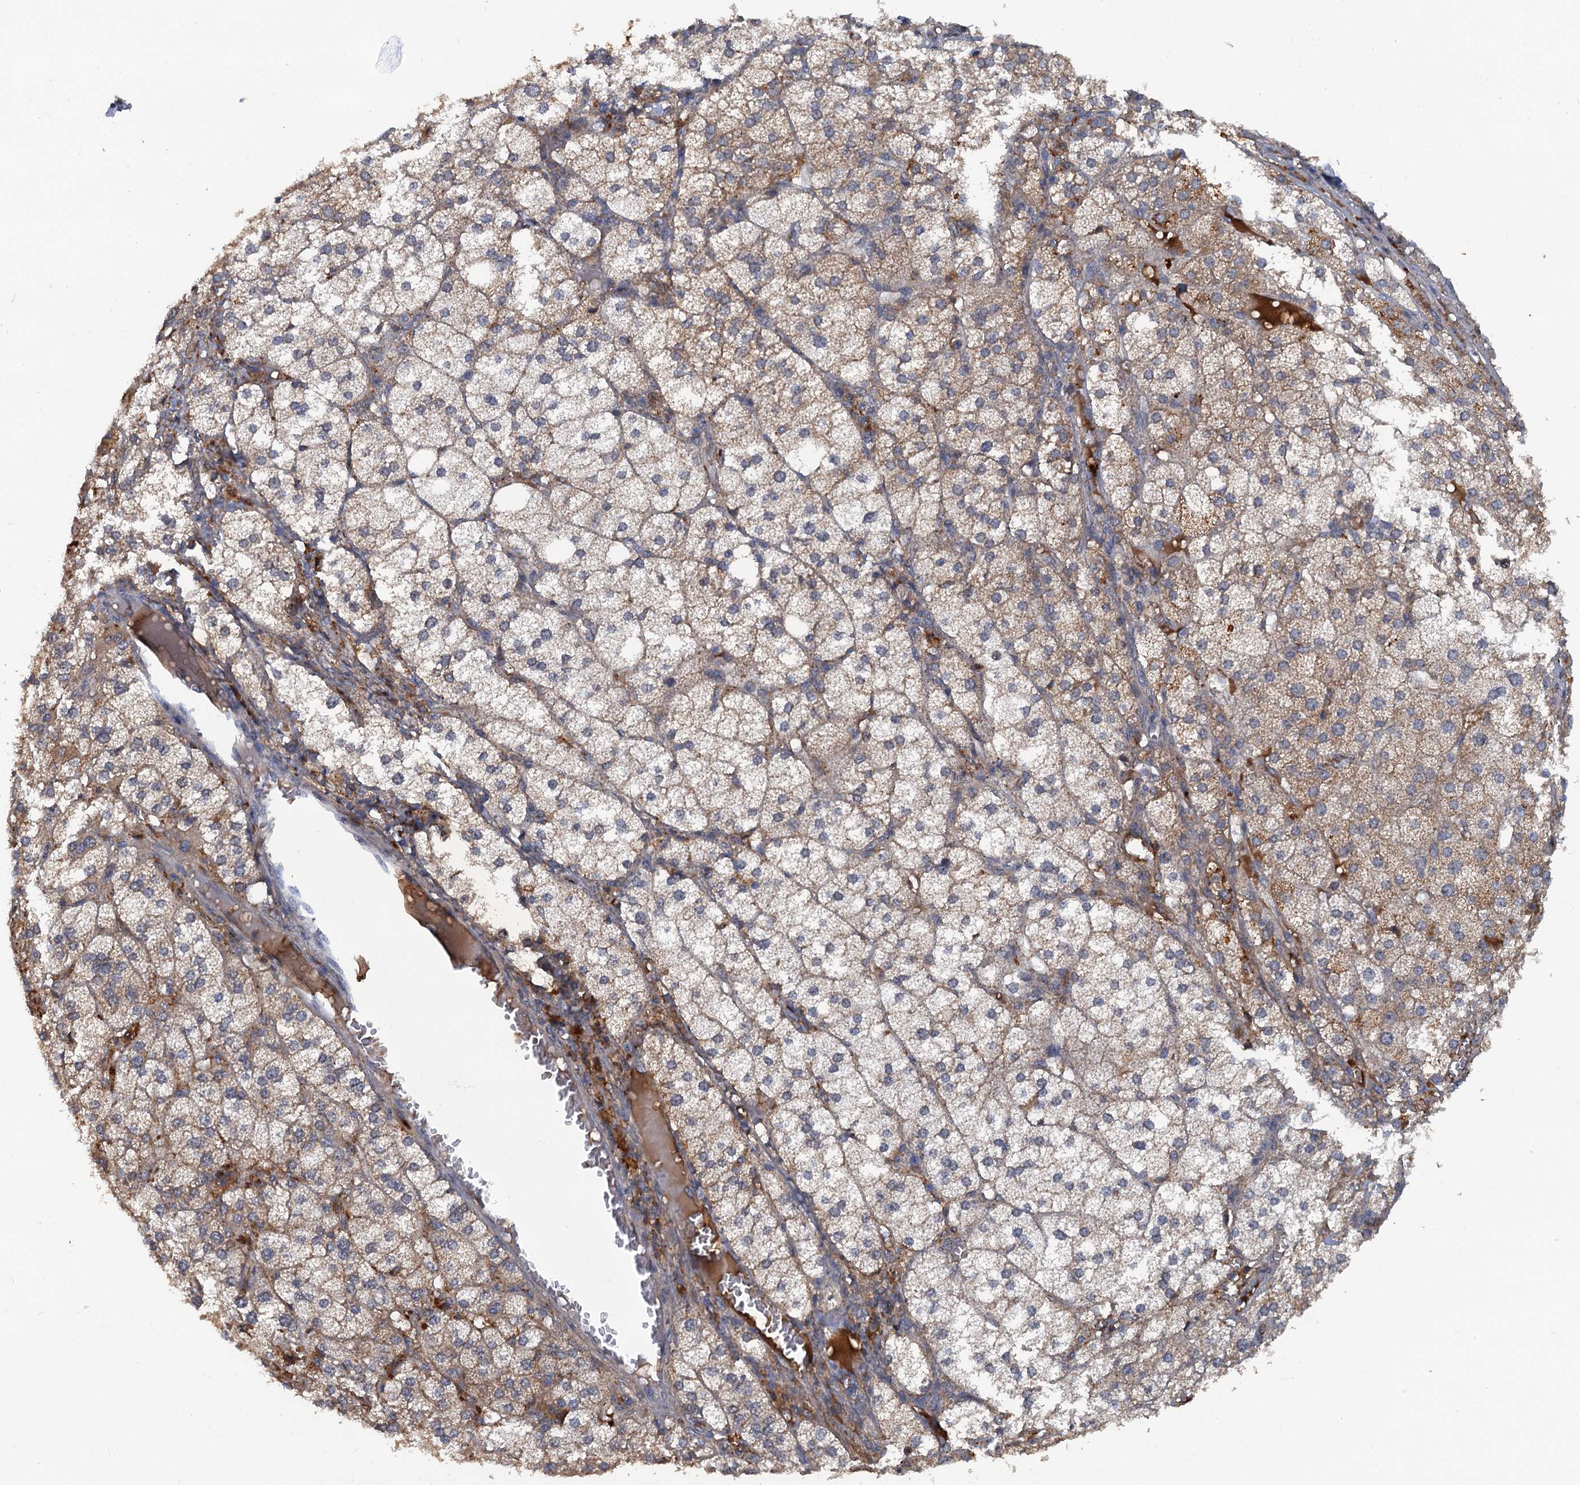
{"staining": {"intensity": "moderate", "quantity": ">75%", "location": "cytoplasmic/membranous"}, "tissue": "adrenal gland", "cell_type": "Glandular cells", "image_type": "normal", "snomed": [{"axis": "morphology", "description": "Normal tissue, NOS"}, {"axis": "topography", "description": "Adrenal gland"}], "caption": "Adrenal gland stained with immunohistochemistry shows moderate cytoplasmic/membranous expression in approximately >75% of glandular cells.", "gene": "HAPLN3", "patient": {"sex": "female", "age": 61}}